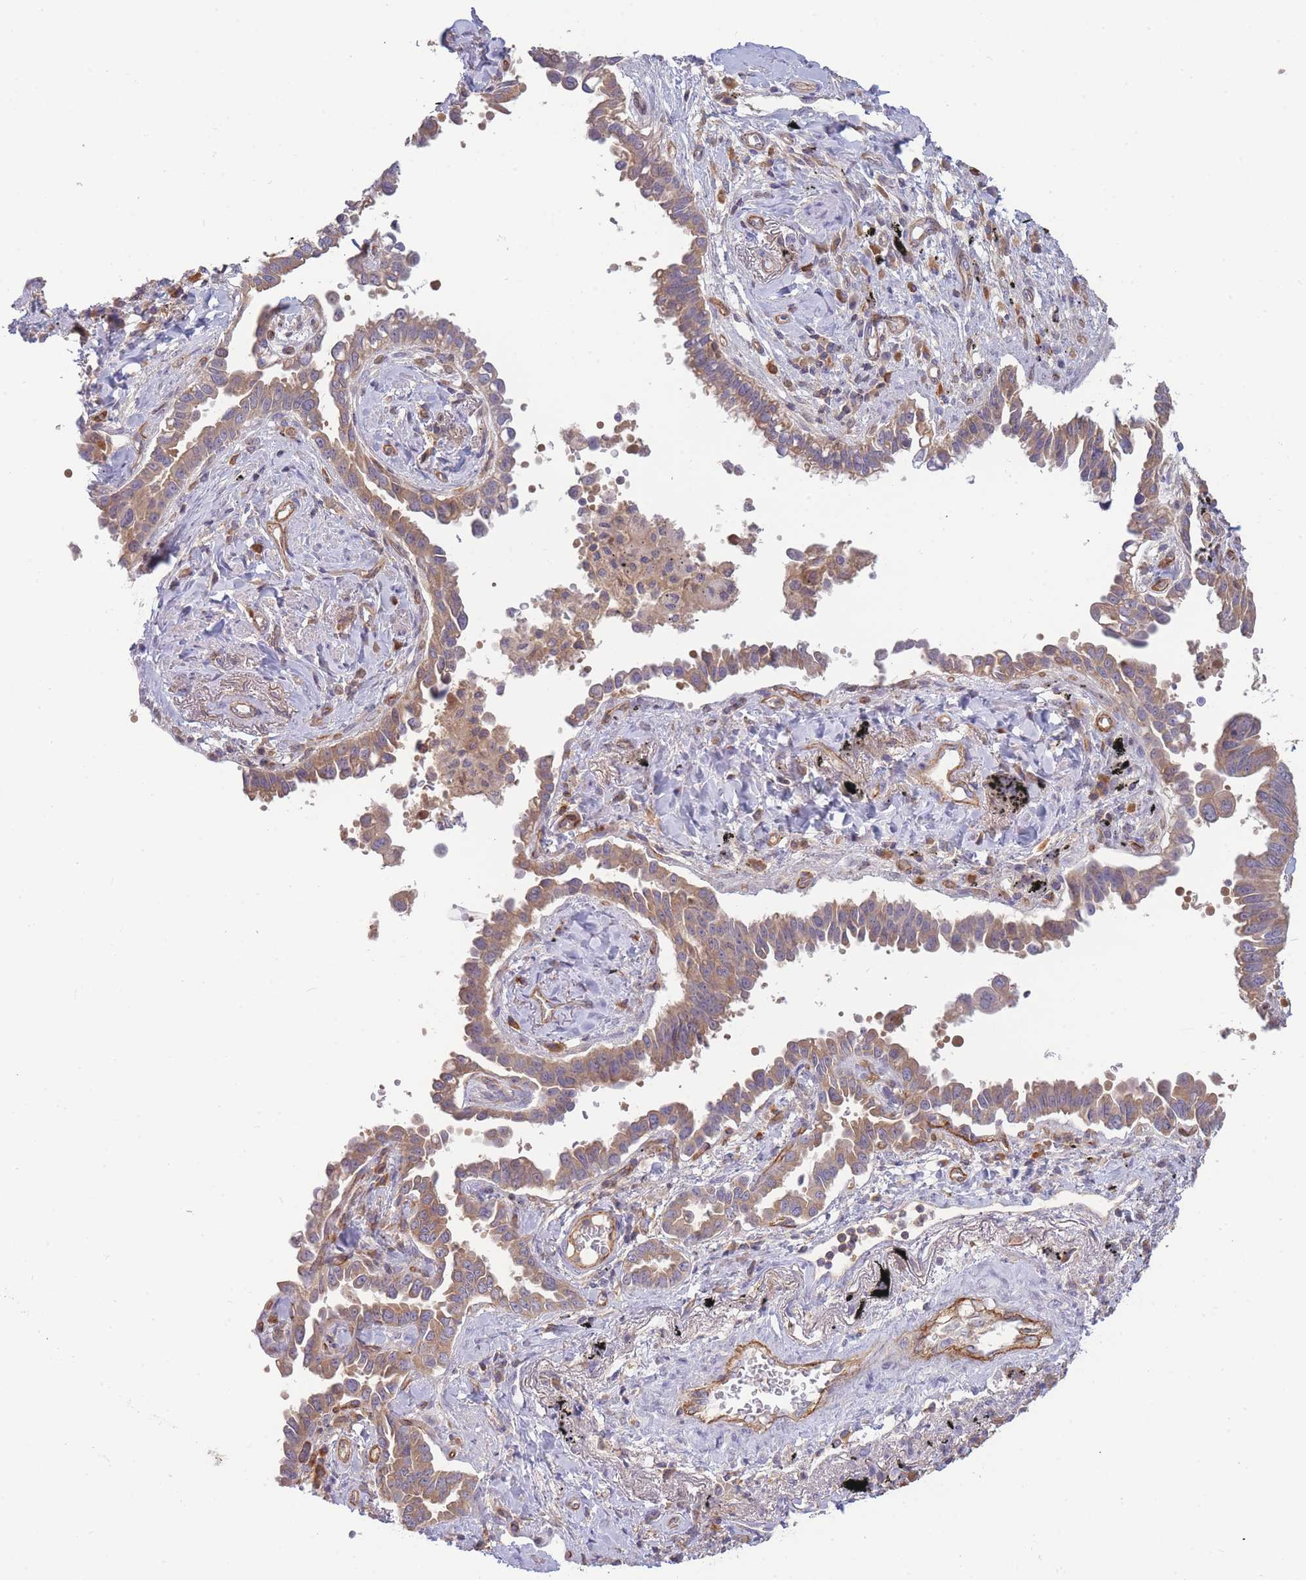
{"staining": {"intensity": "weak", "quantity": ">75%", "location": "cytoplasmic/membranous"}, "tissue": "lung cancer", "cell_type": "Tumor cells", "image_type": "cancer", "snomed": [{"axis": "morphology", "description": "Adenocarcinoma, NOS"}, {"axis": "topography", "description": "Lung"}], "caption": "A brown stain labels weak cytoplasmic/membranous expression of a protein in lung cancer tumor cells.", "gene": "NDUFAF5", "patient": {"sex": "male", "age": 67}}